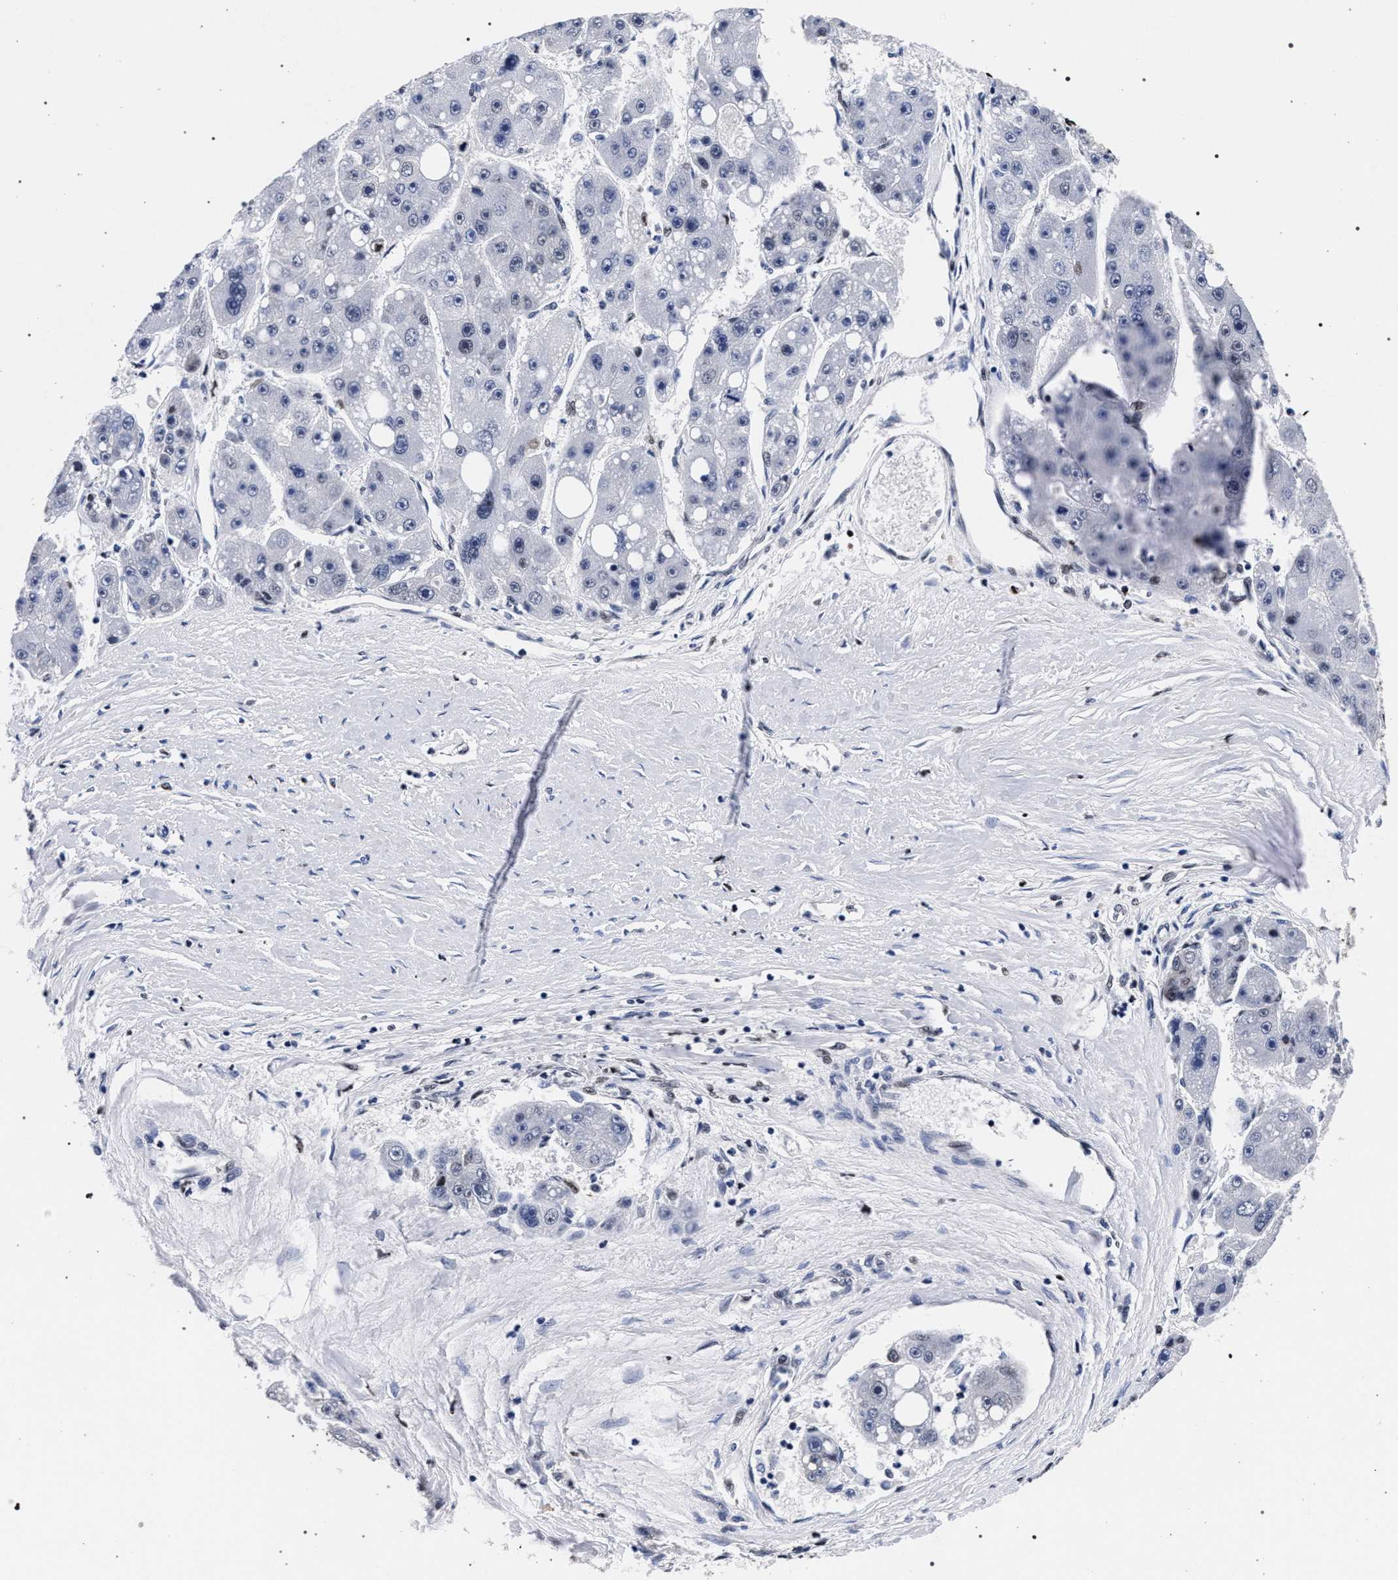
{"staining": {"intensity": "negative", "quantity": "none", "location": "none"}, "tissue": "liver cancer", "cell_type": "Tumor cells", "image_type": "cancer", "snomed": [{"axis": "morphology", "description": "Carcinoma, Hepatocellular, NOS"}, {"axis": "topography", "description": "Liver"}], "caption": "The photomicrograph shows no staining of tumor cells in liver hepatocellular carcinoma.", "gene": "HNRNPA1", "patient": {"sex": "female", "age": 61}}